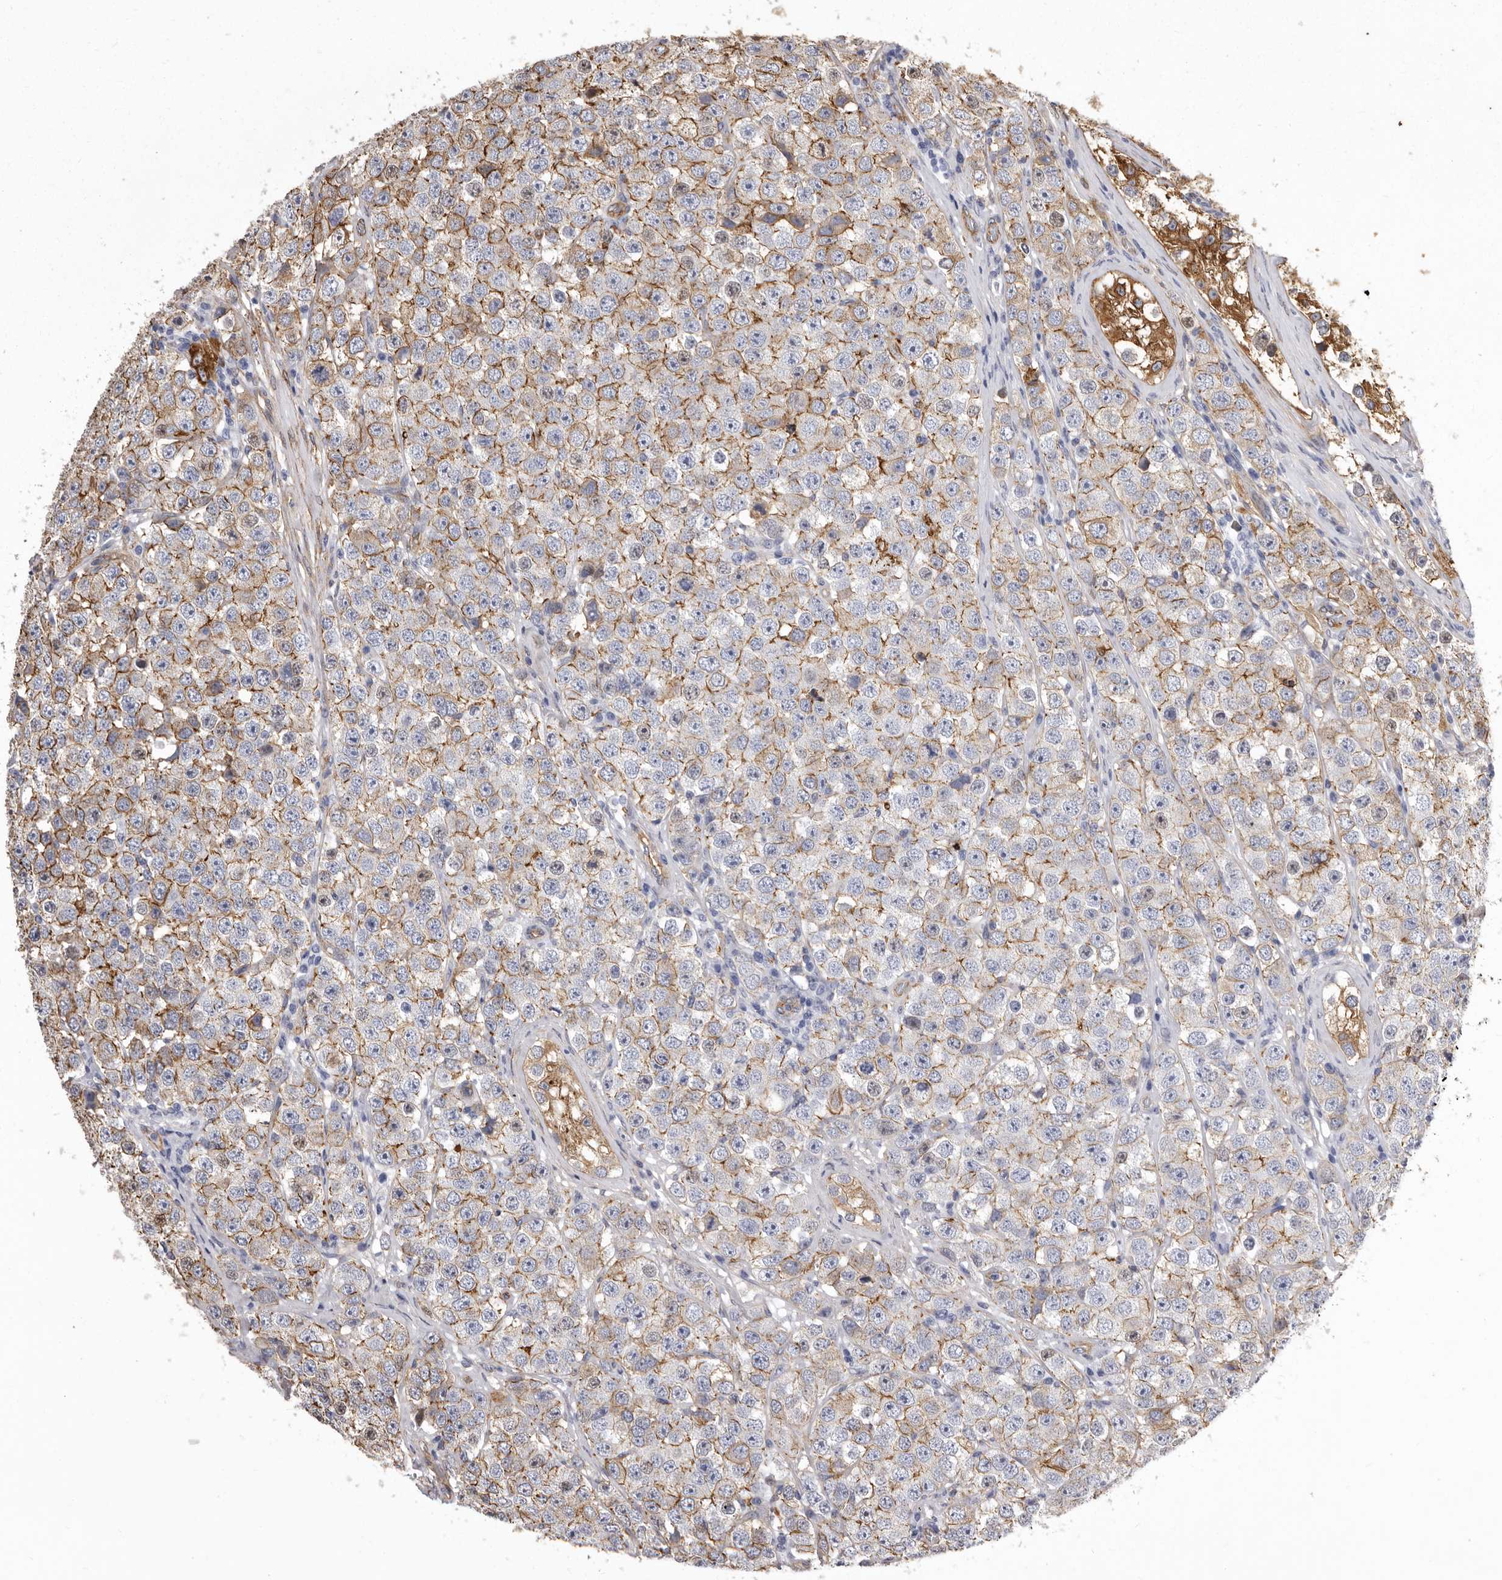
{"staining": {"intensity": "moderate", "quantity": "25%-75%", "location": "cytoplasmic/membranous"}, "tissue": "testis cancer", "cell_type": "Tumor cells", "image_type": "cancer", "snomed": [{"axis": "morphology", "description": "Seminoma, NOS"}, {"axis": "topography", "description": "Testis"}], "caption": "IHC of testis cancer shows medium levels of moderate cytoplasmic/membranous positivity in approximately 25%-75% of tumor cells.", "gene": "ENAH", "patient": {"sex": "male", "age": 28}}